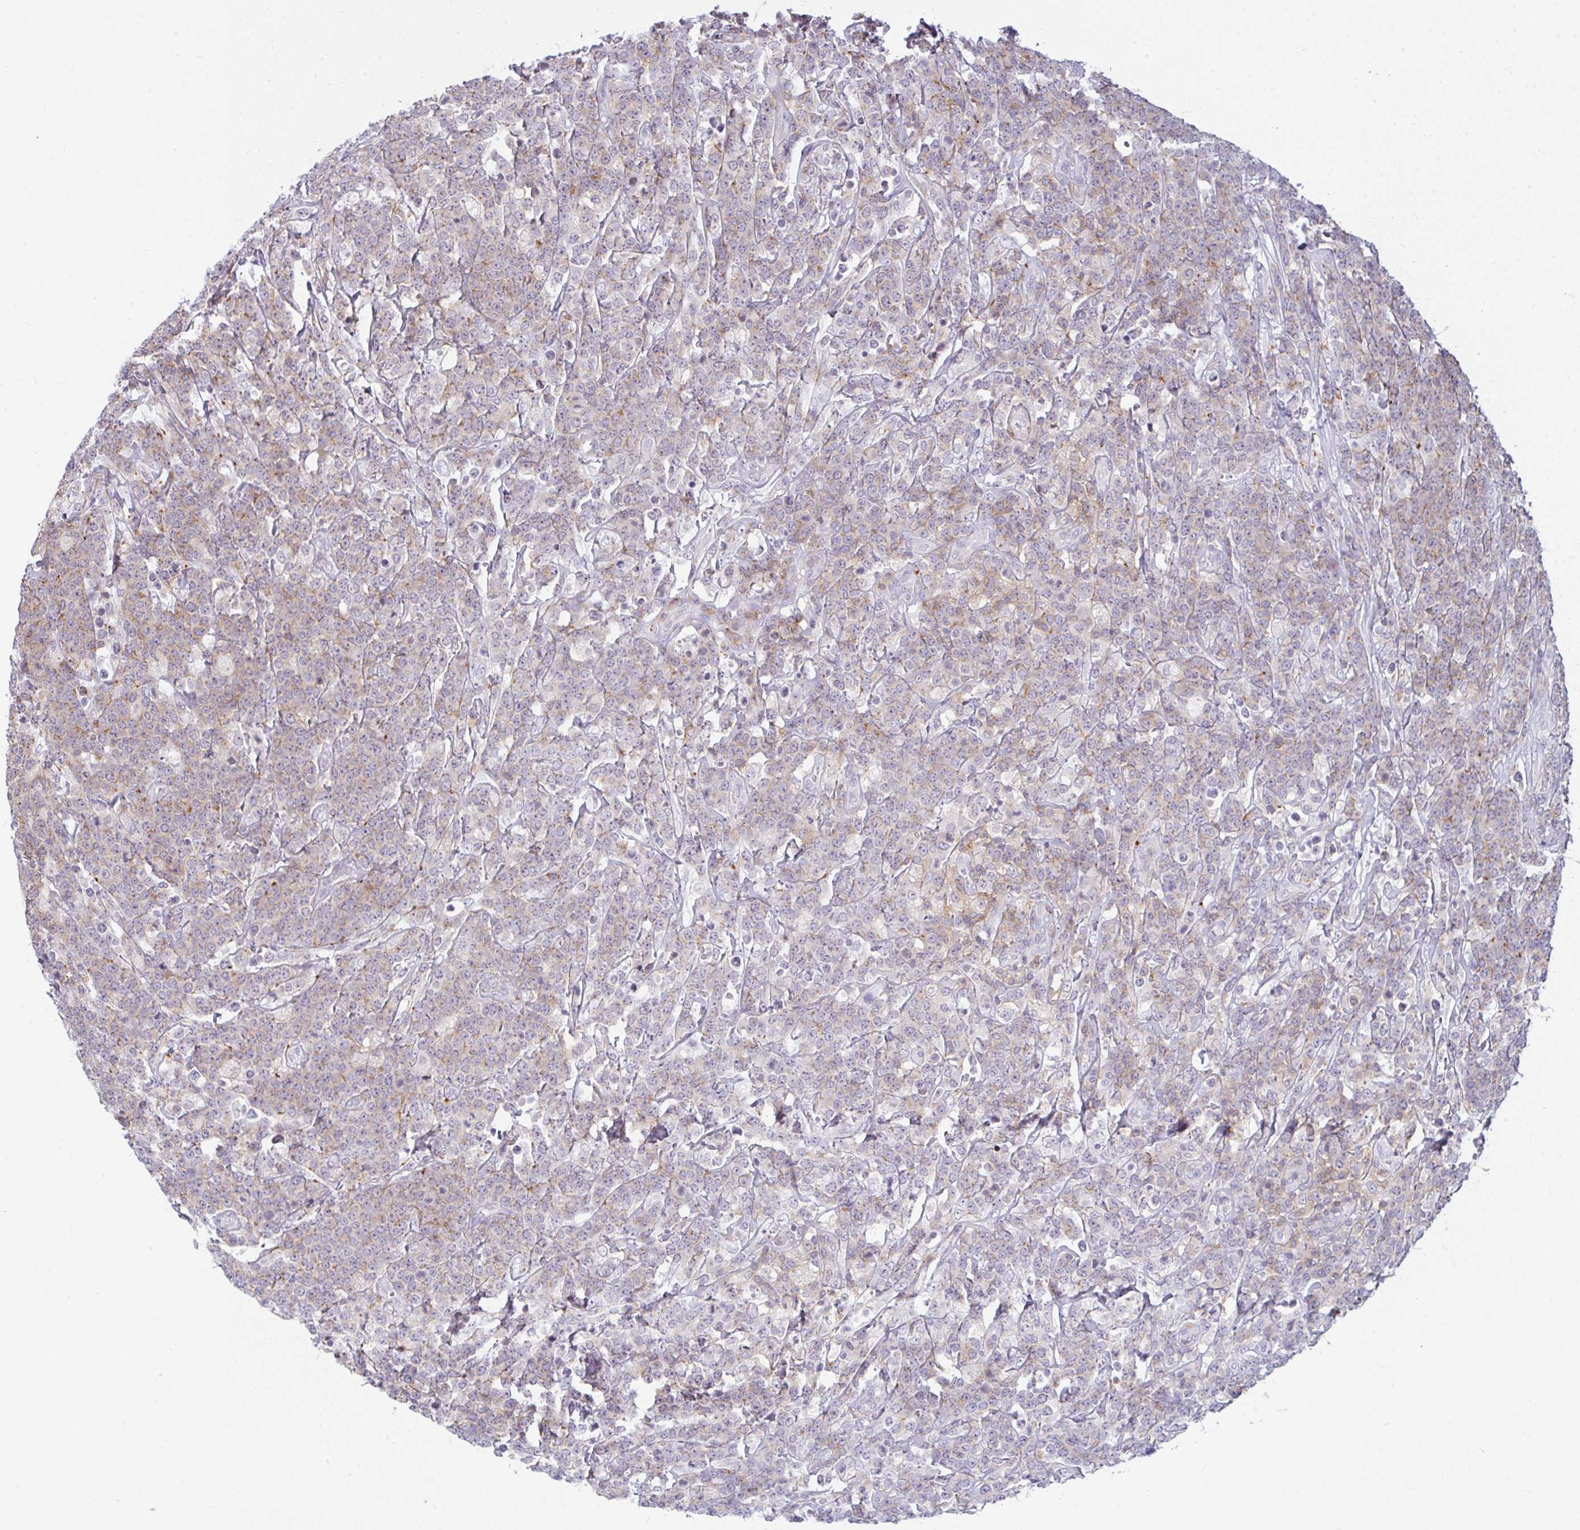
{"staining": {"intensity": "weak", "quantity": "<25%", "location": "cytoplasmic/membranous"}, "tissue": "lymphoma", "cell_type": "Tumor cells", "image_type": "cancer", "snomed": [{"axis": "morphology", "description": "Malignant lymphoma, non-Hodgkin's type, High grade"}, {"axis": "topography", "description": "Small intestine"}], "caption": "Lymphoma was stained to show a protein in brown. There is no significant expression in tumor cells. (DAB (3,3'-diaminobenzidine) immunohistochemistry visualized using brightfield microscopy, high magnification).", "gene": "CD80", "patient": {"sex": "male", "age": 8}}